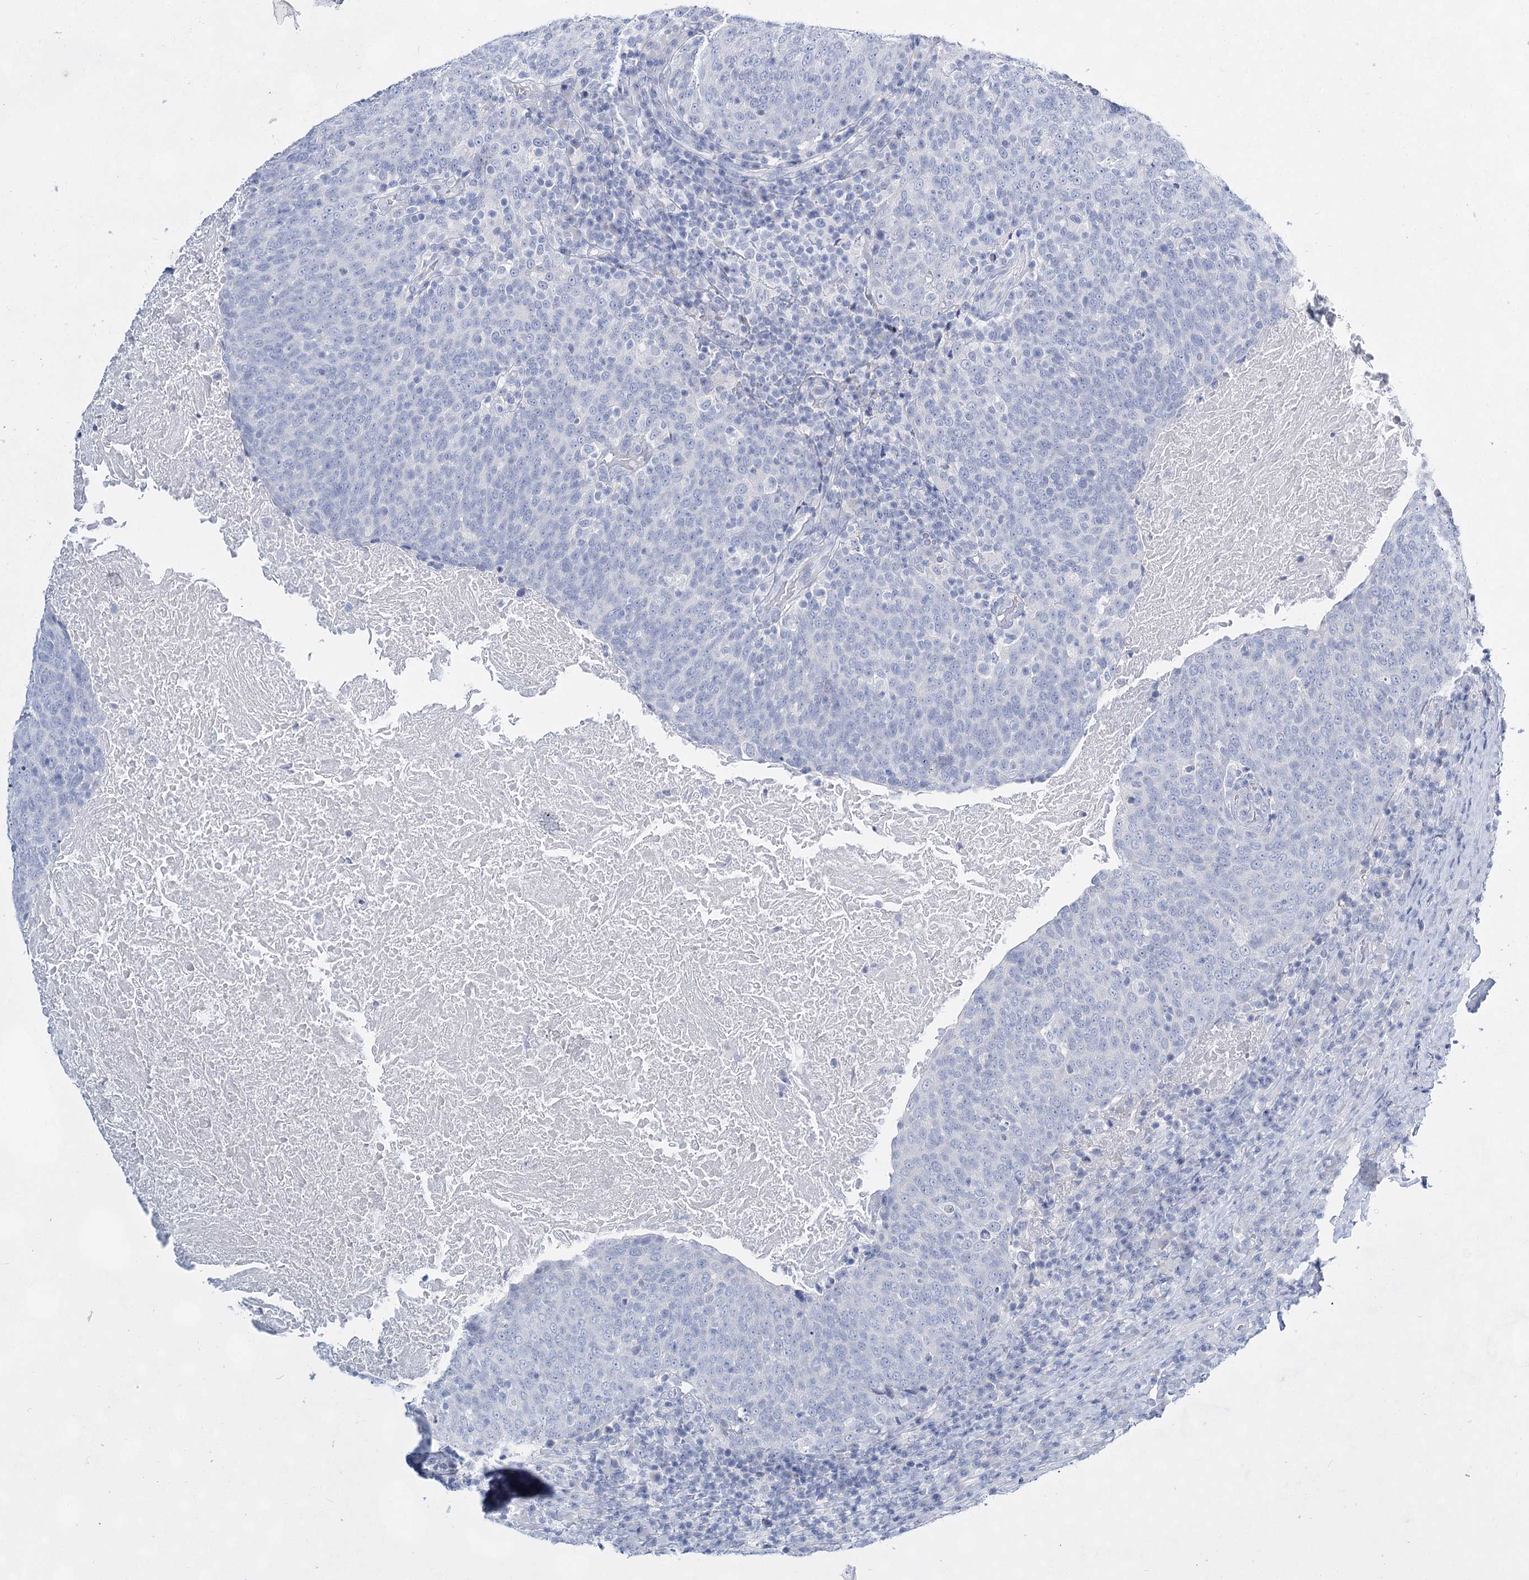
{"staining": {"intensity": "negative", "quantity": "none", "location": "none"}, "tissue": "head and neck cancer", "cell_type": "Tumor cells", "image_type": "cancer", "snomed": [{"axis": "morphology", "description": "Squamous cell carcinoma, NOS"}, {"axis": "morphology", "description": "Squamous cell carcinoma, metastatic, NOS"}, {"axis": "topography", "description": "Lymph node"}, {"axis": "topography", "description": "Head-Neck"}], "caption": "A photomicrograph of human metastatic squamous cell carcinoma (head and neck) is negative for staining in tumor cells.", "gene": "SLC17A2", "patient": {"sex": "male", "age": 62}}